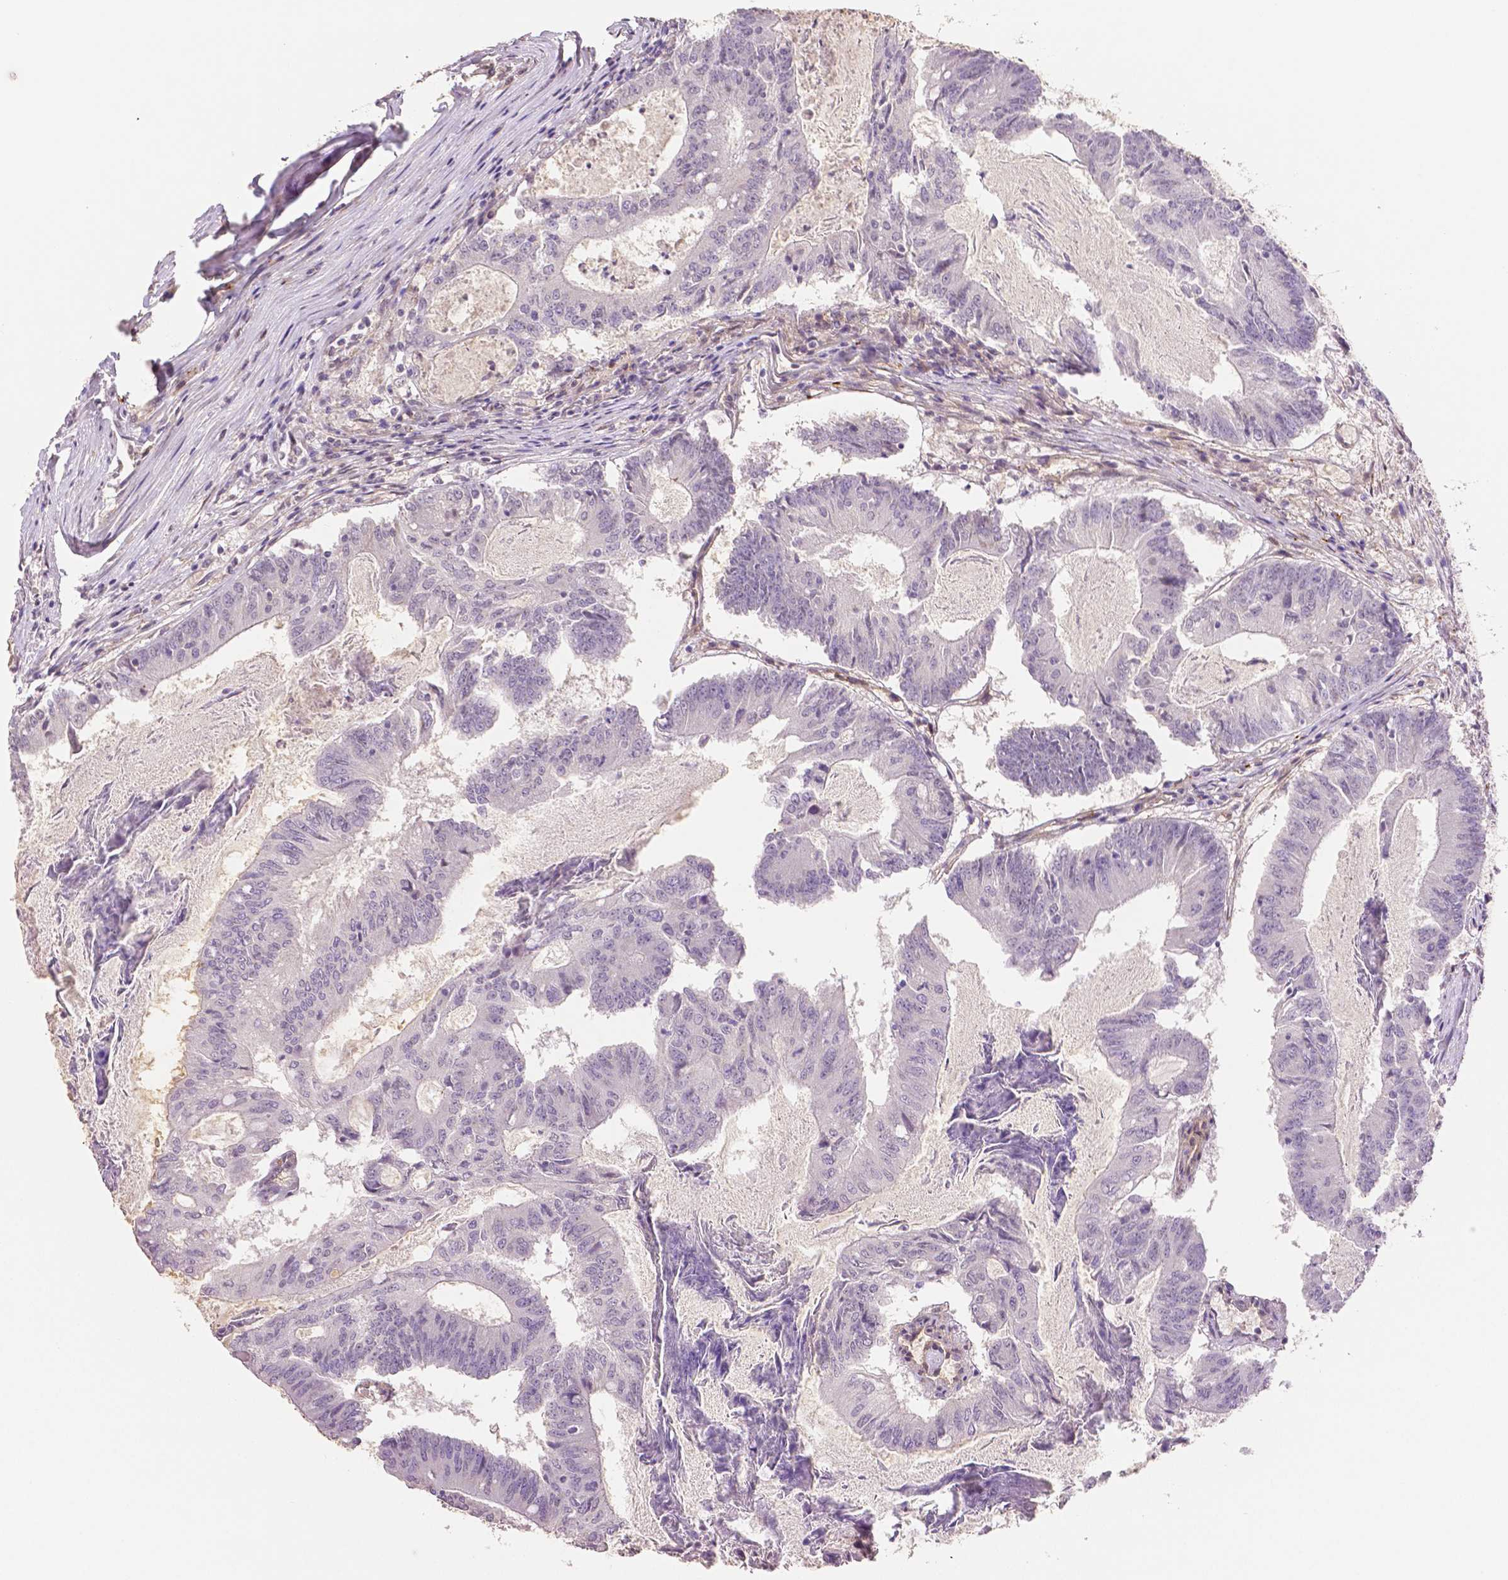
{"staining": {"intensity": "negative", "quantity": "none", "location": "none"}, "tissue": "colorectal cancer", "cell_type": "Tumor cells", "image_type": "cancer", "snomed": [{"axis": "morphology", "description": "Adenocarcinoma, NOS"}, {"axis": "topography", "description": "Colon"}], "caption": "This is an immunohistochemistry image of human adenocarcinoma (colorectal). There is no expression in tumor cells.", "gene": "THY1", "patient": {"sex": "female", "age": 70}}